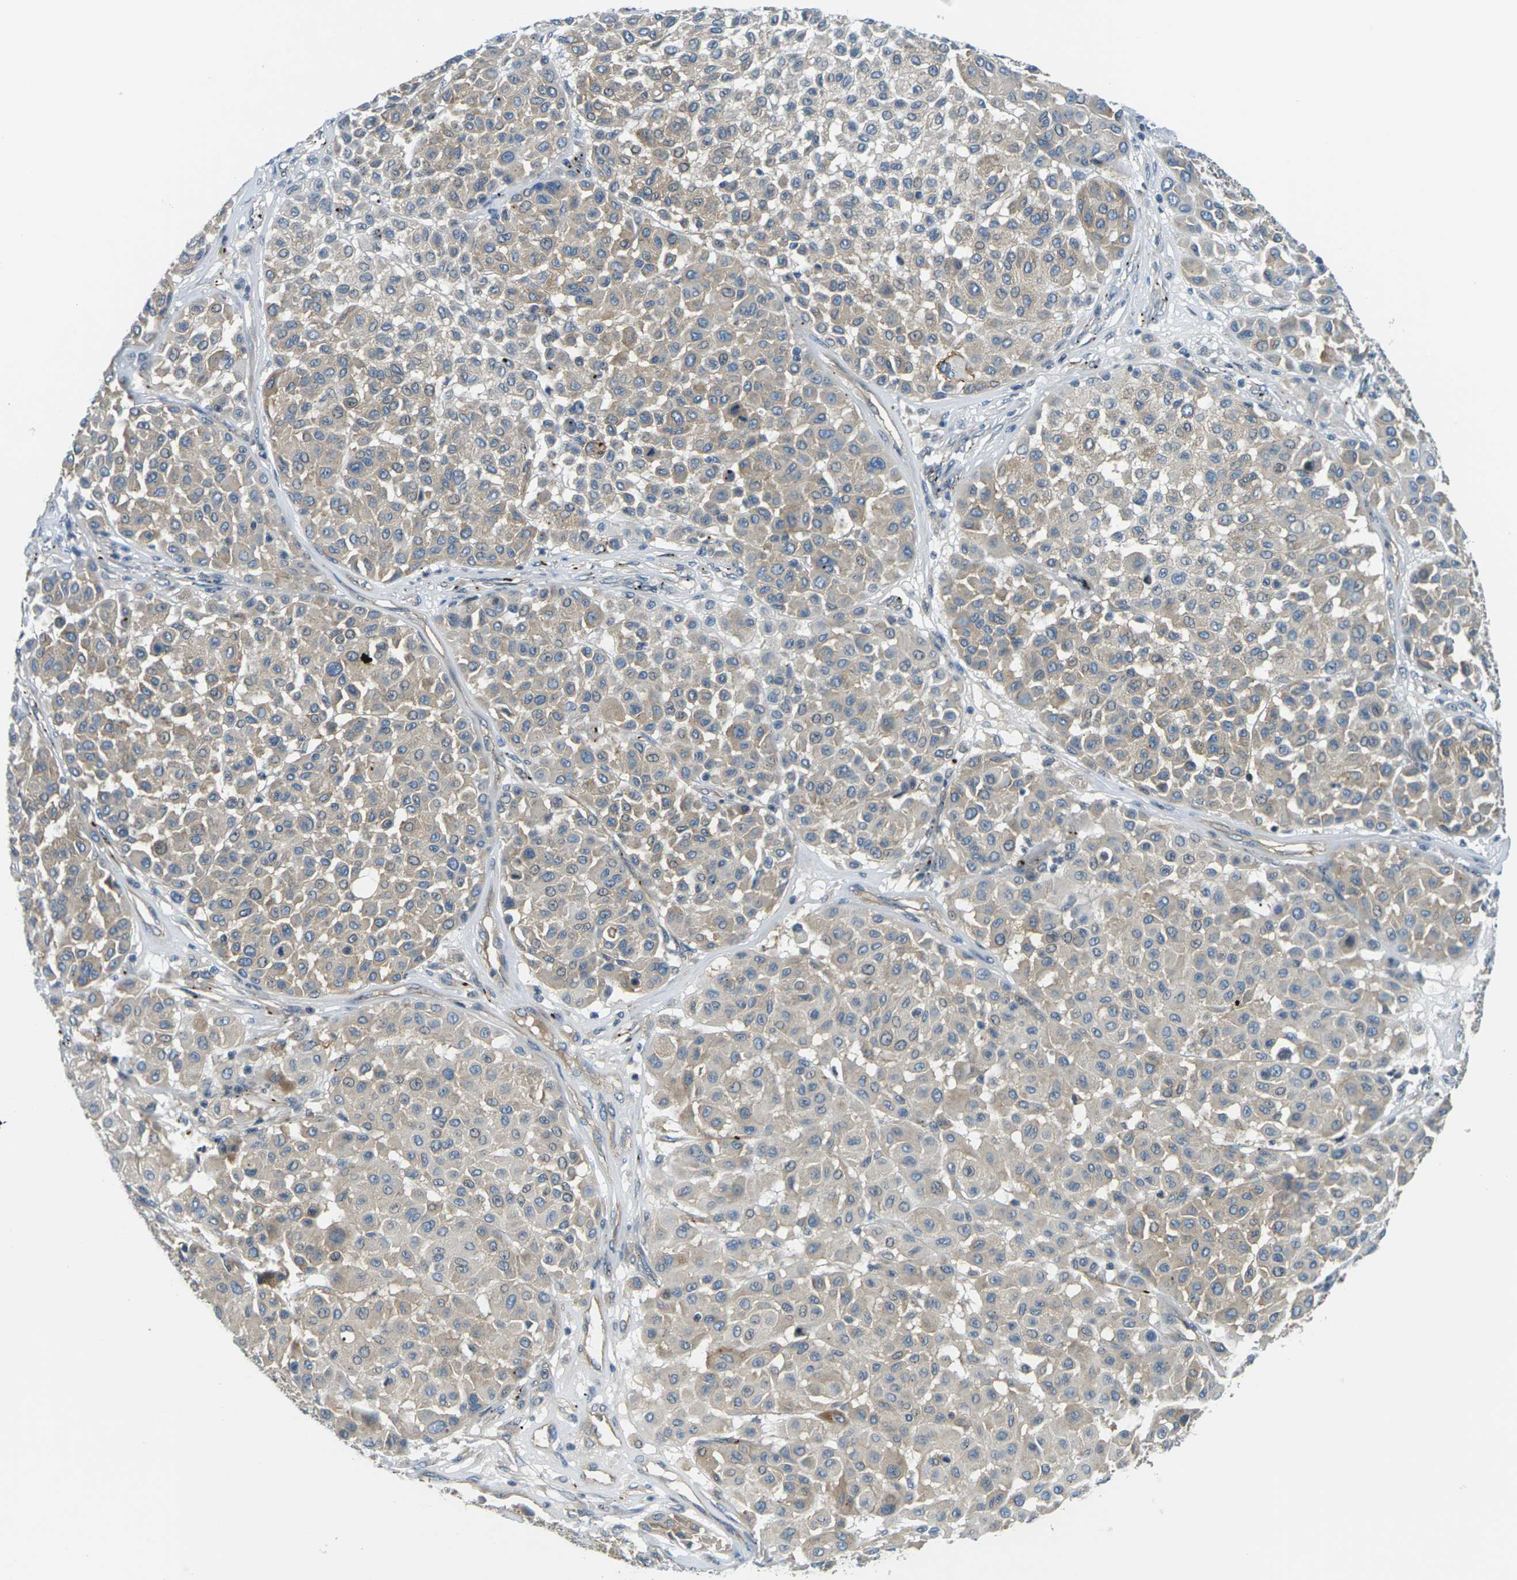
{"staining": {"intensity": "weak", "quantity": ">75%", "location": "cytoplasmic/membranous"}, "tissue": "melanoma", "cell_type": "Tumor cells", "image_type": "cancer", "snomed": [{"axis": "morphology", "description": "Malignant melanoma, Metastatic site"}, {"axis": "topography", "description": "Soft tissue"}], "caption": "Protein expression analysis of human malignant melanoma (metastatic site) reveals weak cytoplasmic/membranous expression in about >75% of tumor cells.", "gene": "SLC13A3", "patient": {"sex": "male", "age": 41}}